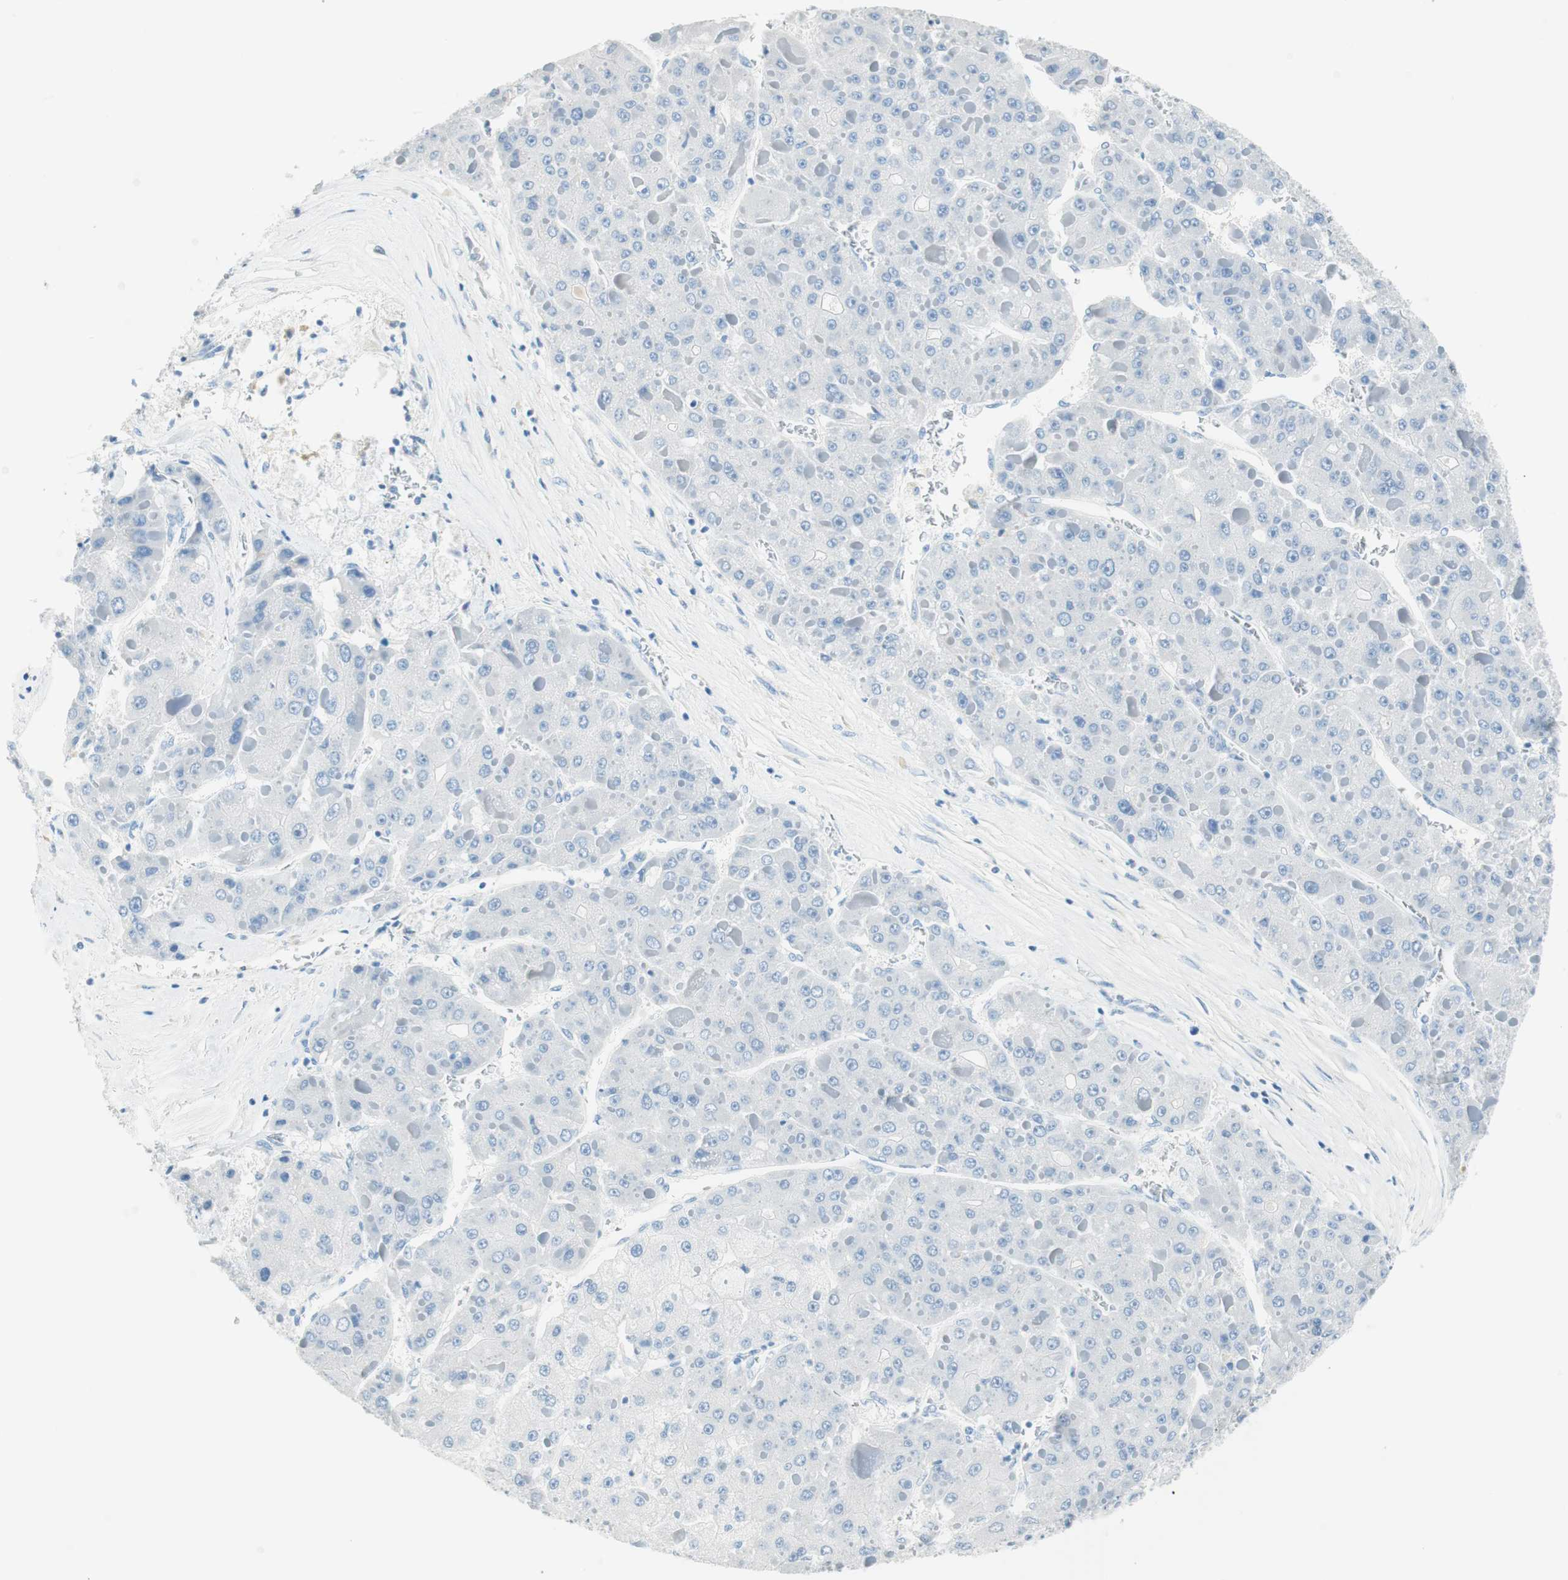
{"staining": {"intensity": "negative", "quantity": "none", "location": "none"}, "tissue": "liver cancer", "cell_type": "Tumor cells", "image_type": "cancer", "snomed": [{"axis": "morphology", "description": "Carcinoma, Hepatocellular, NOS"}, {"axis": "topography", "description": "Liver"}], "caption": "An IHC micrograph of liver hepatocellular carcinoma is shown. There is no staining in tumor cells of liver hepatocellular carcinoma.", "gene": "TNFRSF13C", "patient": {"sex": "female", "age": 73}}